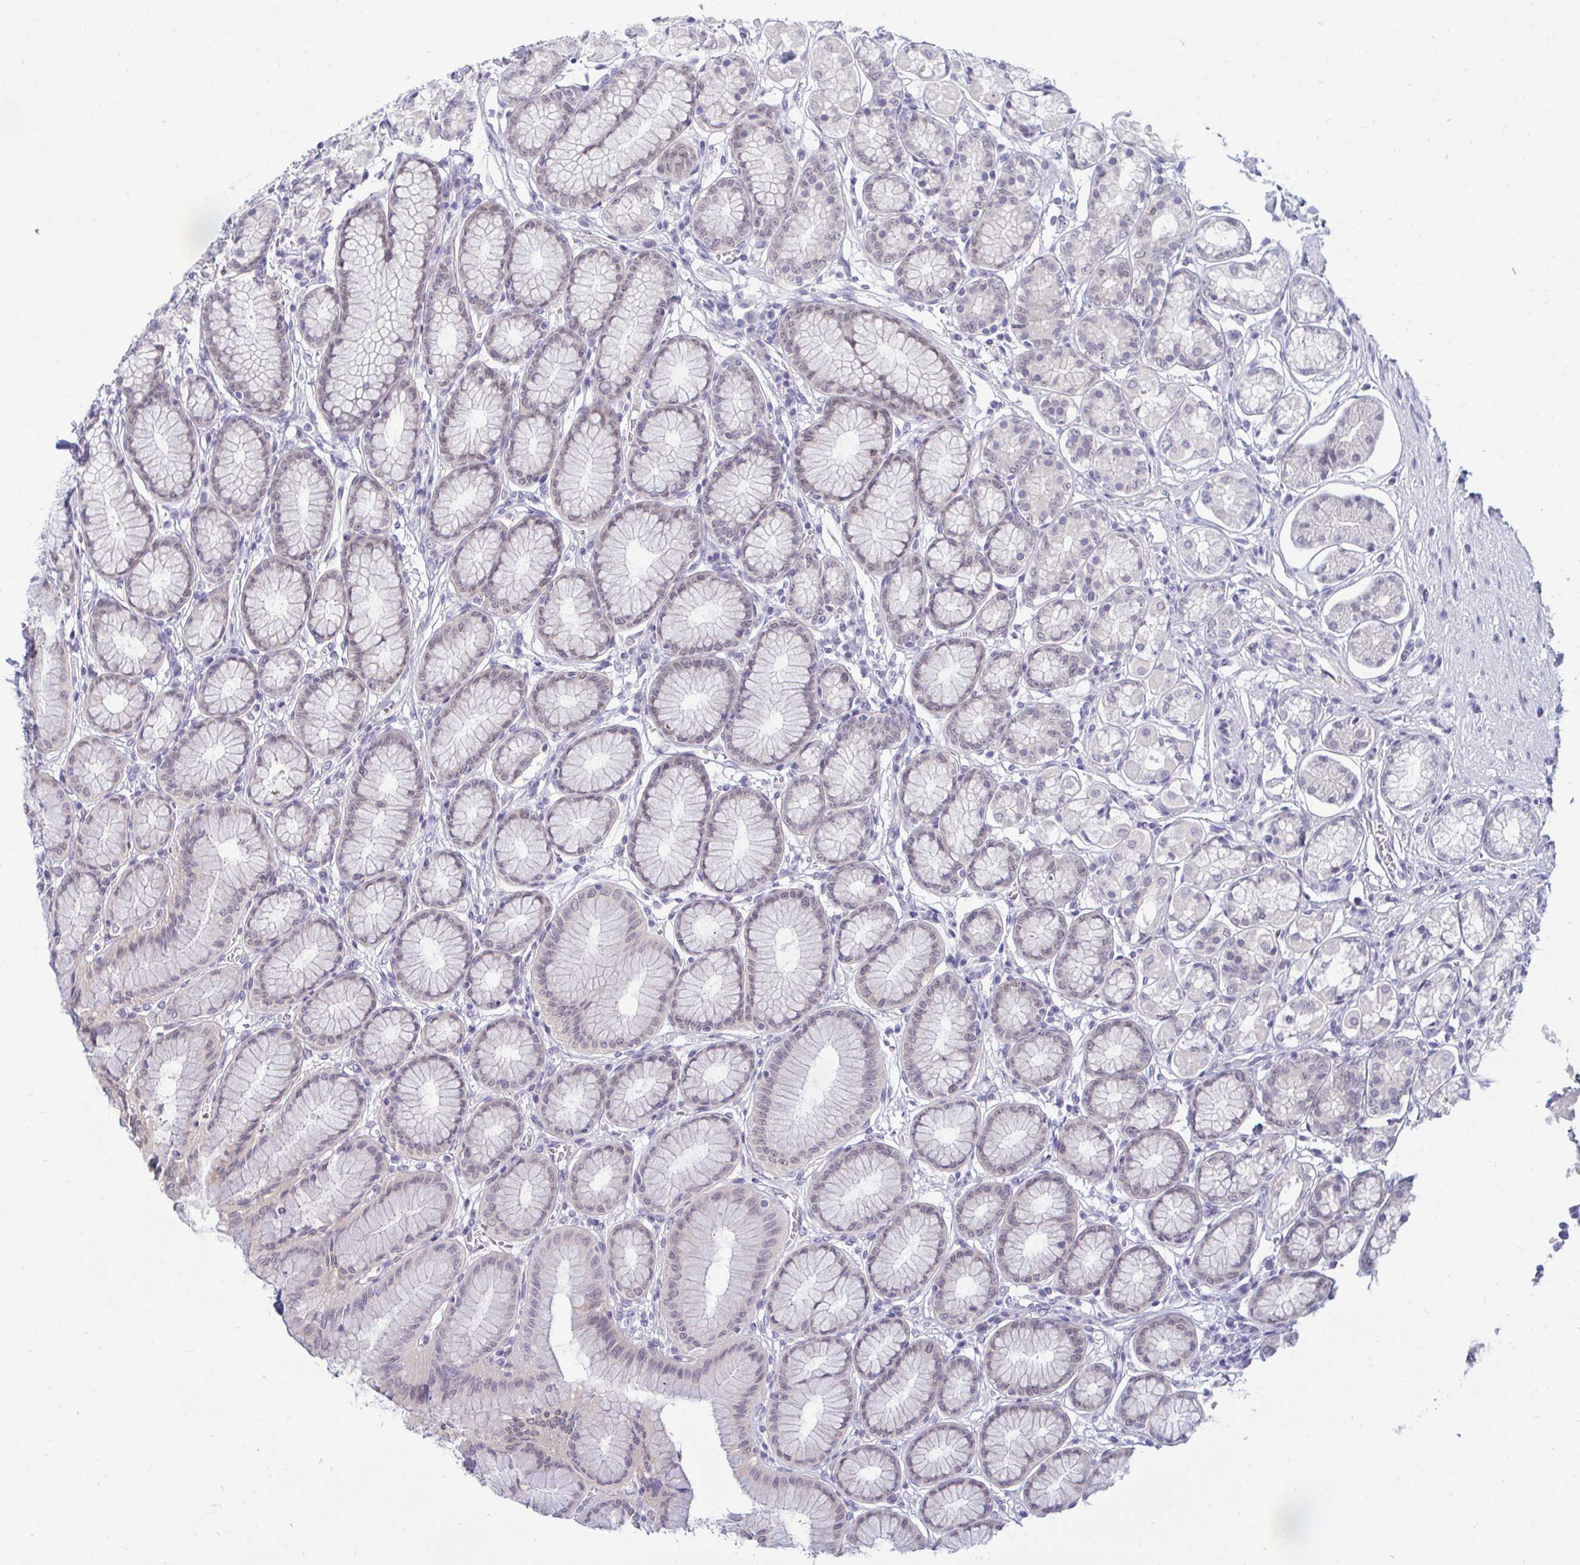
{"staining": {"intensity": "weak", "quantity": "<25%", "location": "nuclear"}, "tissue": "stomach", "cell_type": "Glandular cells", "image_type": "normal", "snomed": [{"axis": "morphology", "description": "Normal tissue, NOS"}, {"axis": "topography", "description": "Stomach"}, {"axis": "topography", "description": "Stomach, lower"}], "caption": "Immunohistochemical staining of benign stomach reveals no significant positivity in glandular cells. (DAB immunohistochemistry (IHC) visualized using brightfield microscopy, high magnification).", "gene": "CSE1L", "patient": {"sex": "male", "age": 76}}